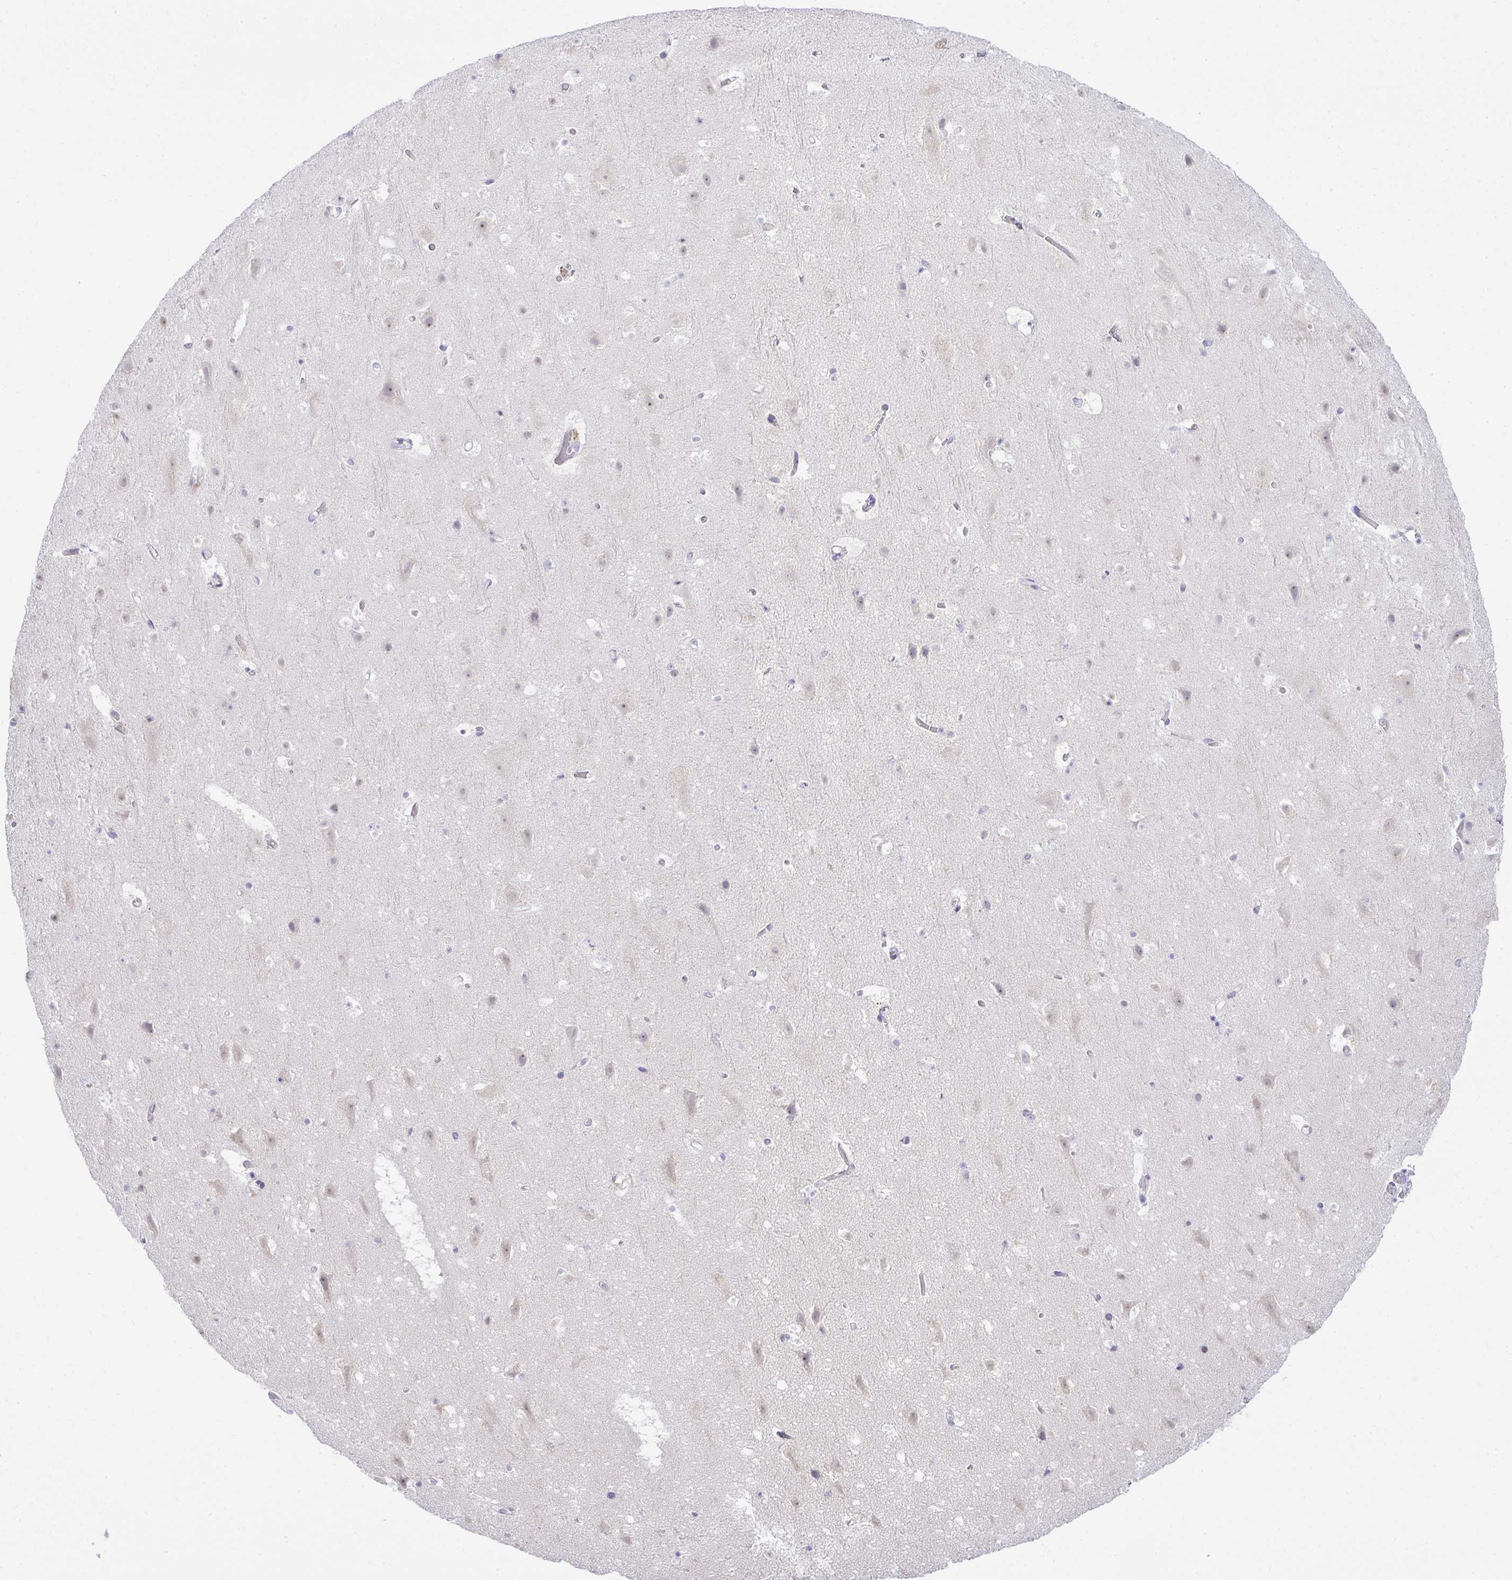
{"staining": {"intensity": "negative", "quantity": "none", "location": "none"}, "tissue": "cerebral cortex", "cell_type": "Endothelial cells", "image_type": "normal", "snomed": [{"axis": "morphology", "description": "Normal tissue, NOS"}, {"axis": "topography", "description": "Cerebral cortex"}], "caption": "This image is of normal cerebral cortex stained with IHC to label a protein in brown with the nuclei are counter-stained blue. There is no expression in endothelial cells. Nuclei are stained in blue.", "gene": "EID3", "patient": {"sex": "female", "age": 42}}